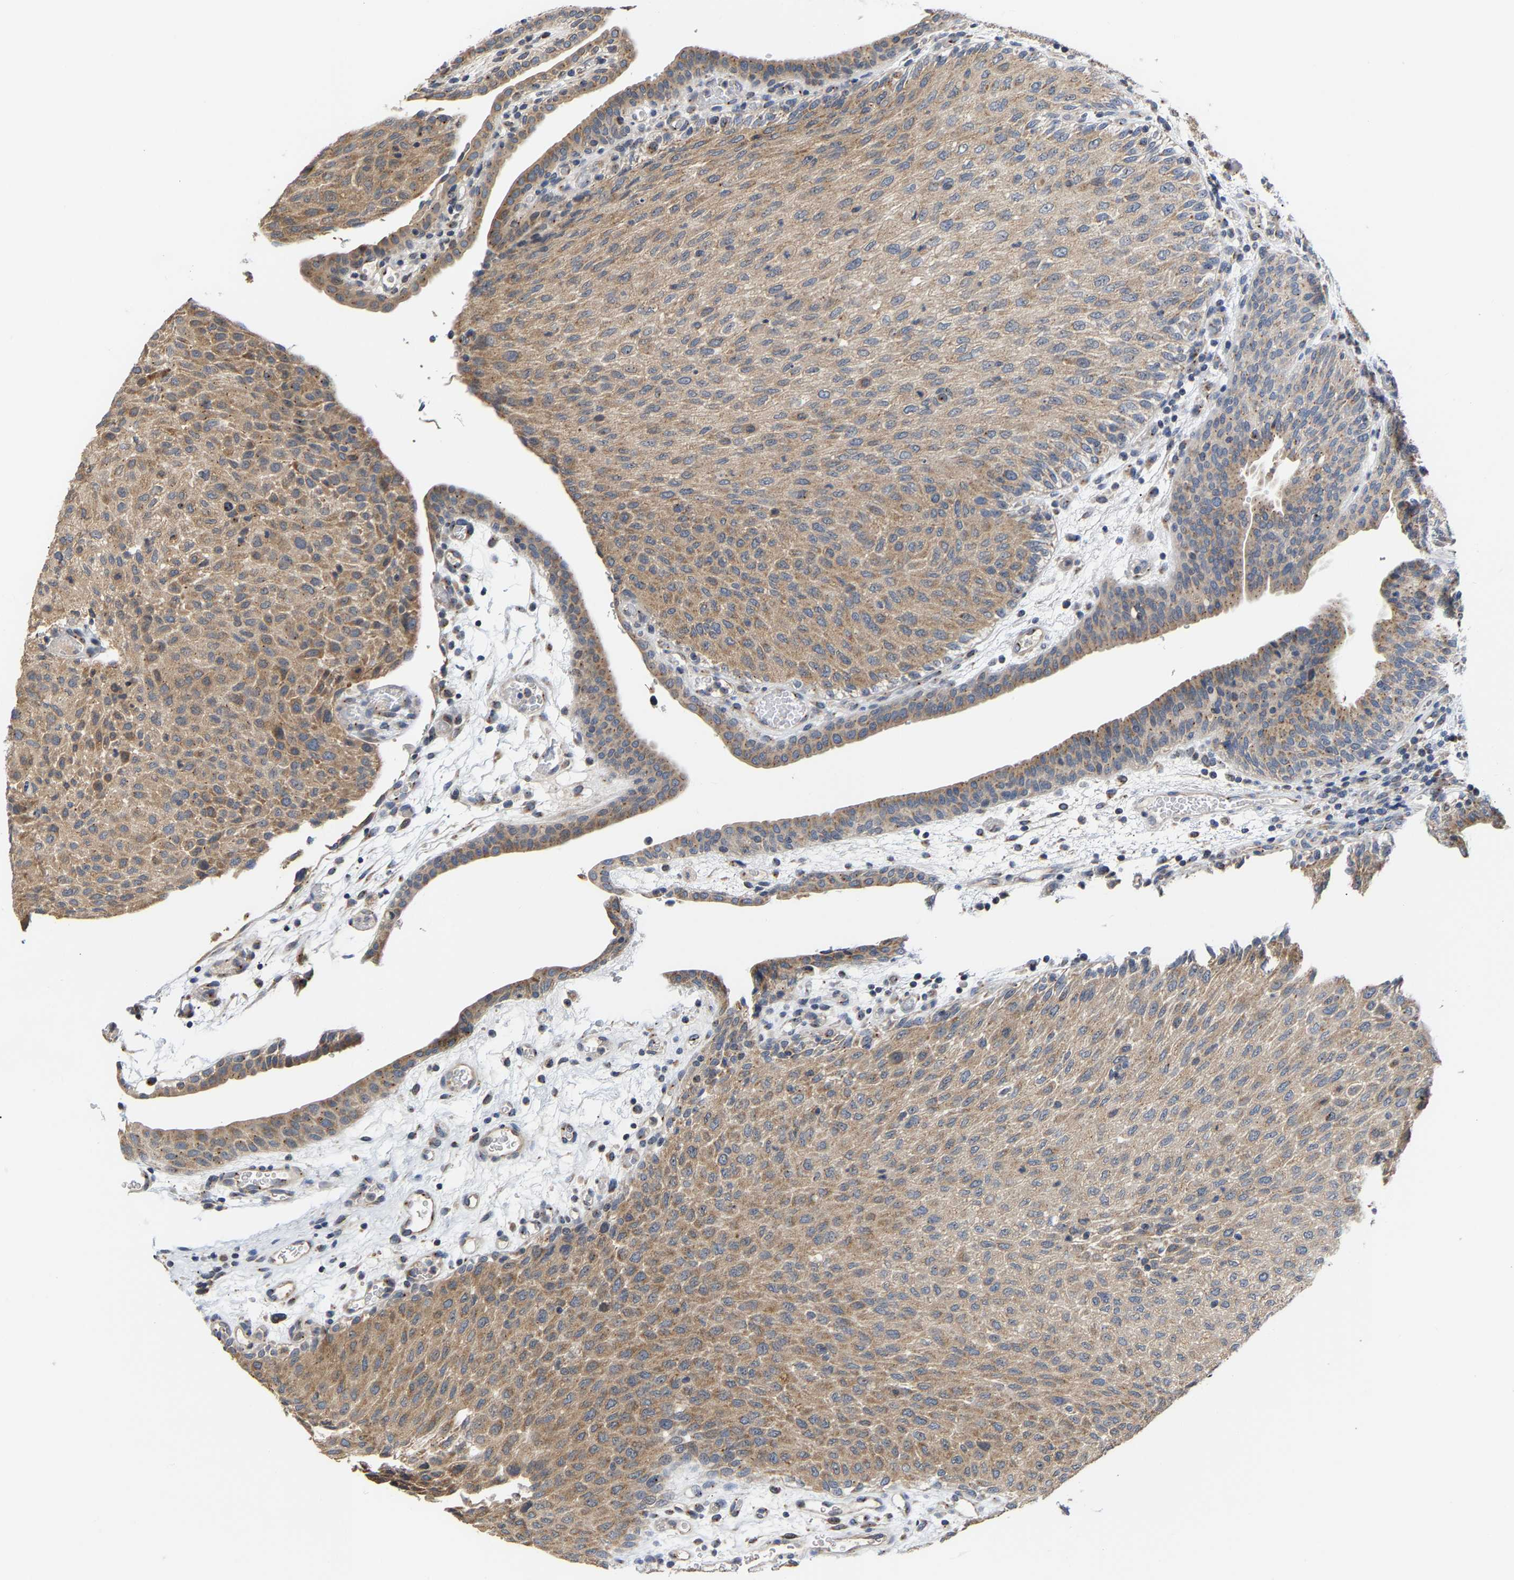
{"staining": {"intensity": "moderate", "quantity": ">75%", "location": "cytoplasmic/membranous"}, "tissue": "urothelial cancer", "cell_type": "Tumor cells", "image_type": "cancer", "snomed": [{"axis": "morphology", "description": "Urothelial carcinoma, Low grade"}, {"axis": "morphology", "description": "Urothelial carcinoma, High grade"}, {"axis": "topography", "description": "Urinary bladder"}], "caption": "Approximately >75% of tumor cells in urothelial carcinoma (low-grade) display moderate cytoplasmic/membranous protein staining as visualized by brown immunohistochemical staining.", "gene": "PCNT", "patient": {"sex": "male", "age": 35}}